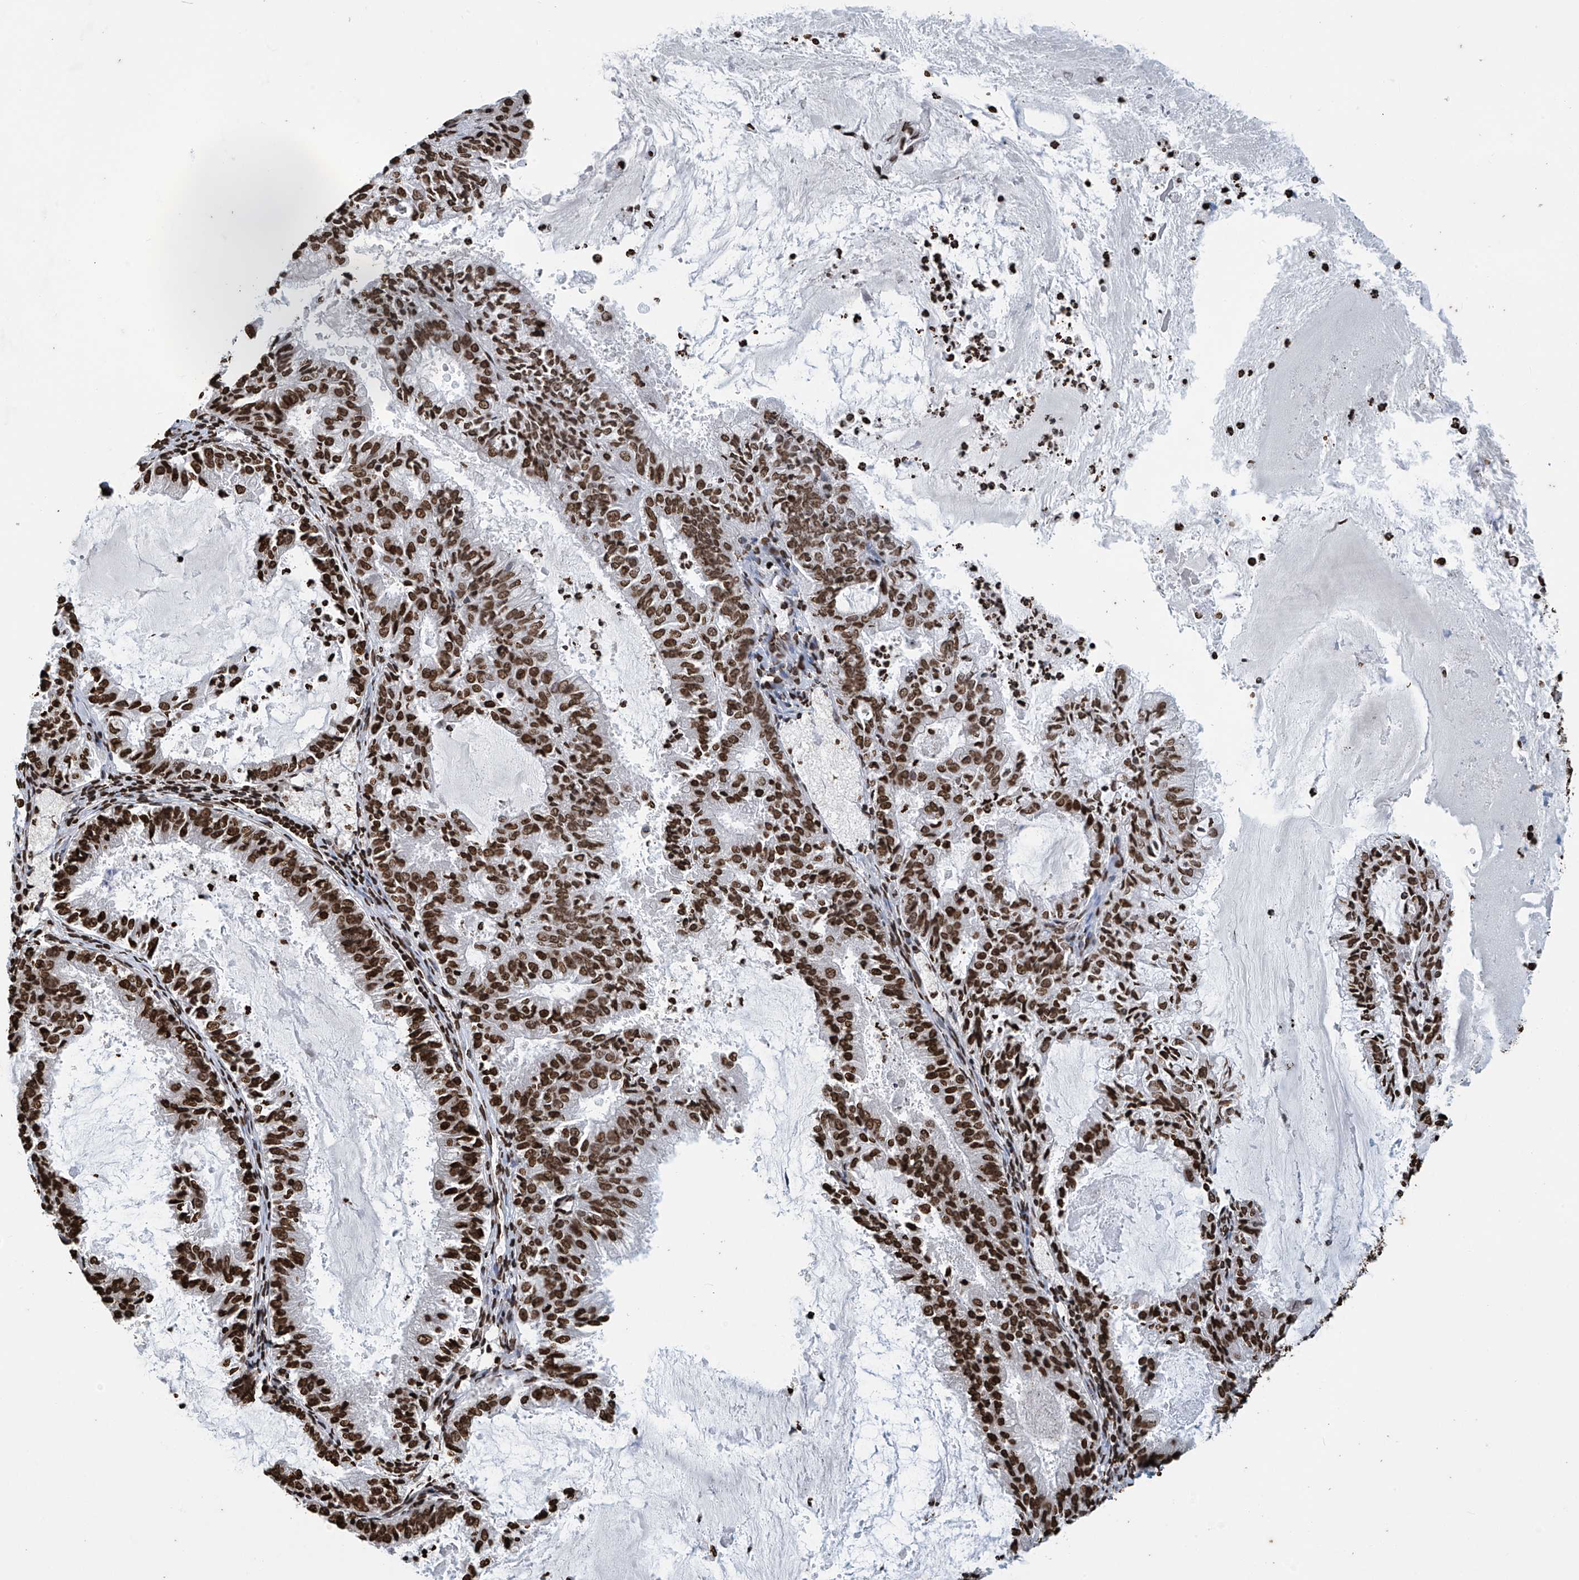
{"staining": {"intensity": "strong", "quantity": ">75%", "location": "nuclear"}, "tissue": "endometrial cancer", "cell_type": "Tumor cells", "image_type": "cancer", "snomed": [{"axis": "morphology", "description": "Adenocarcinoma, NOS"}, {"axis": "topography", "description": "Endometrium"}], "caption": "Endometrial cancer was stained to show a protein in brown. There is high levels of strong nuclear staining in about >75% of tumor cells. (Brightfield microscopy of DAB IHC at high magnification).", "gene": "DPPA2", "patient": {"sex": "female", "age": 57}}